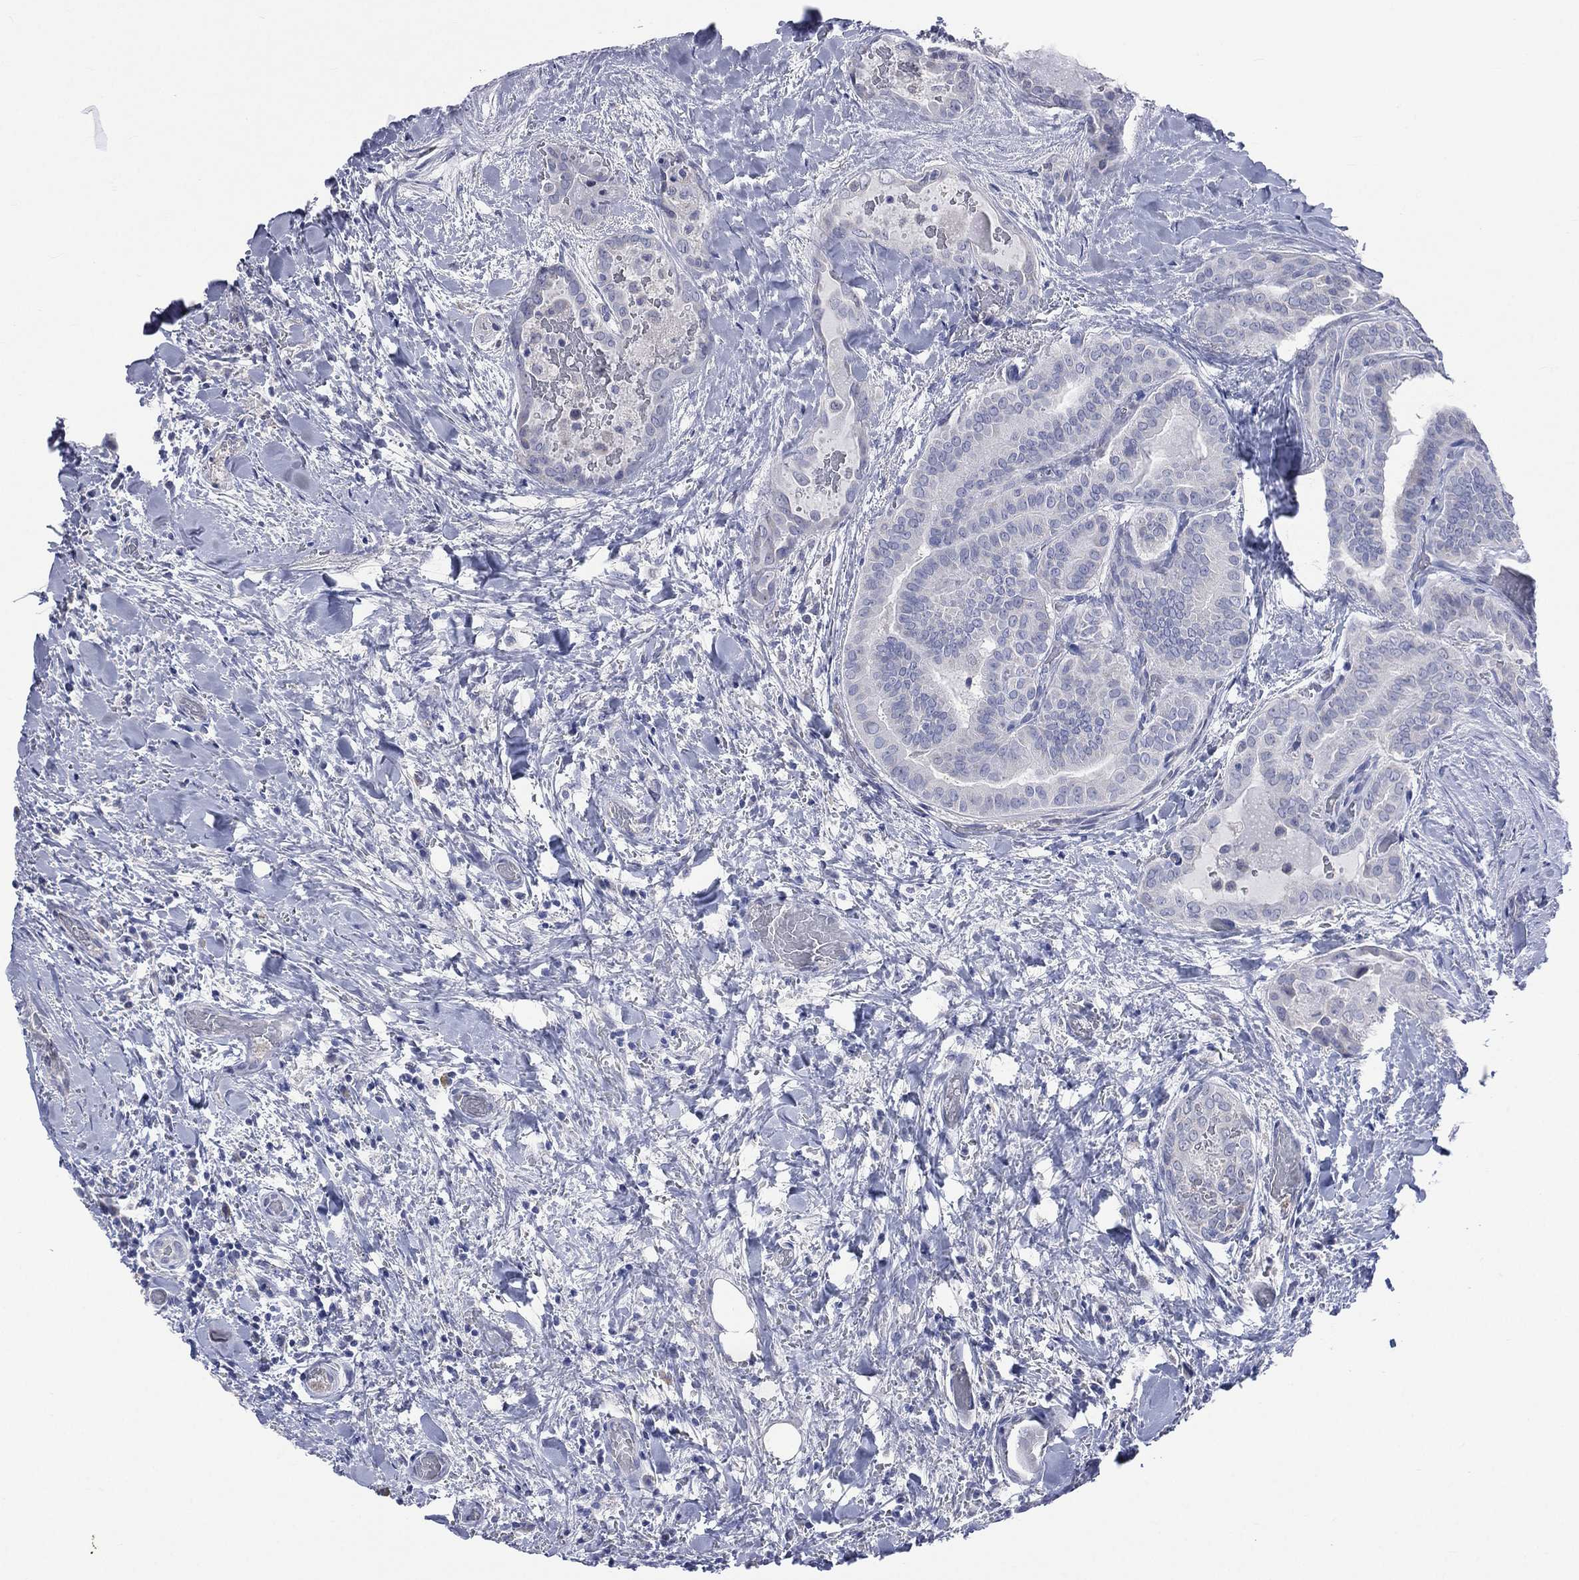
{"staining": {"intensity": "negative", "quantity": "none", "location": "none"}, "tissue": "thyroid cancer", "cell_type": "Tumor cells", "image_type": "cancer", "snomed": [{"axis": "morphology", "description": "Papillary adenocarcinoma, NOS"}, {"axis": "topography", "description": "Thyroid gland"}], "caption": "A high-resolution photomicrograph shows immunohistochemistry (IHC) staining of papillary adenocarcinoma (thyroid), which exhibits no significant expression in tumor cells.", "gene": "AKAP3", "patient": {"sex": "female", "age": 39}}